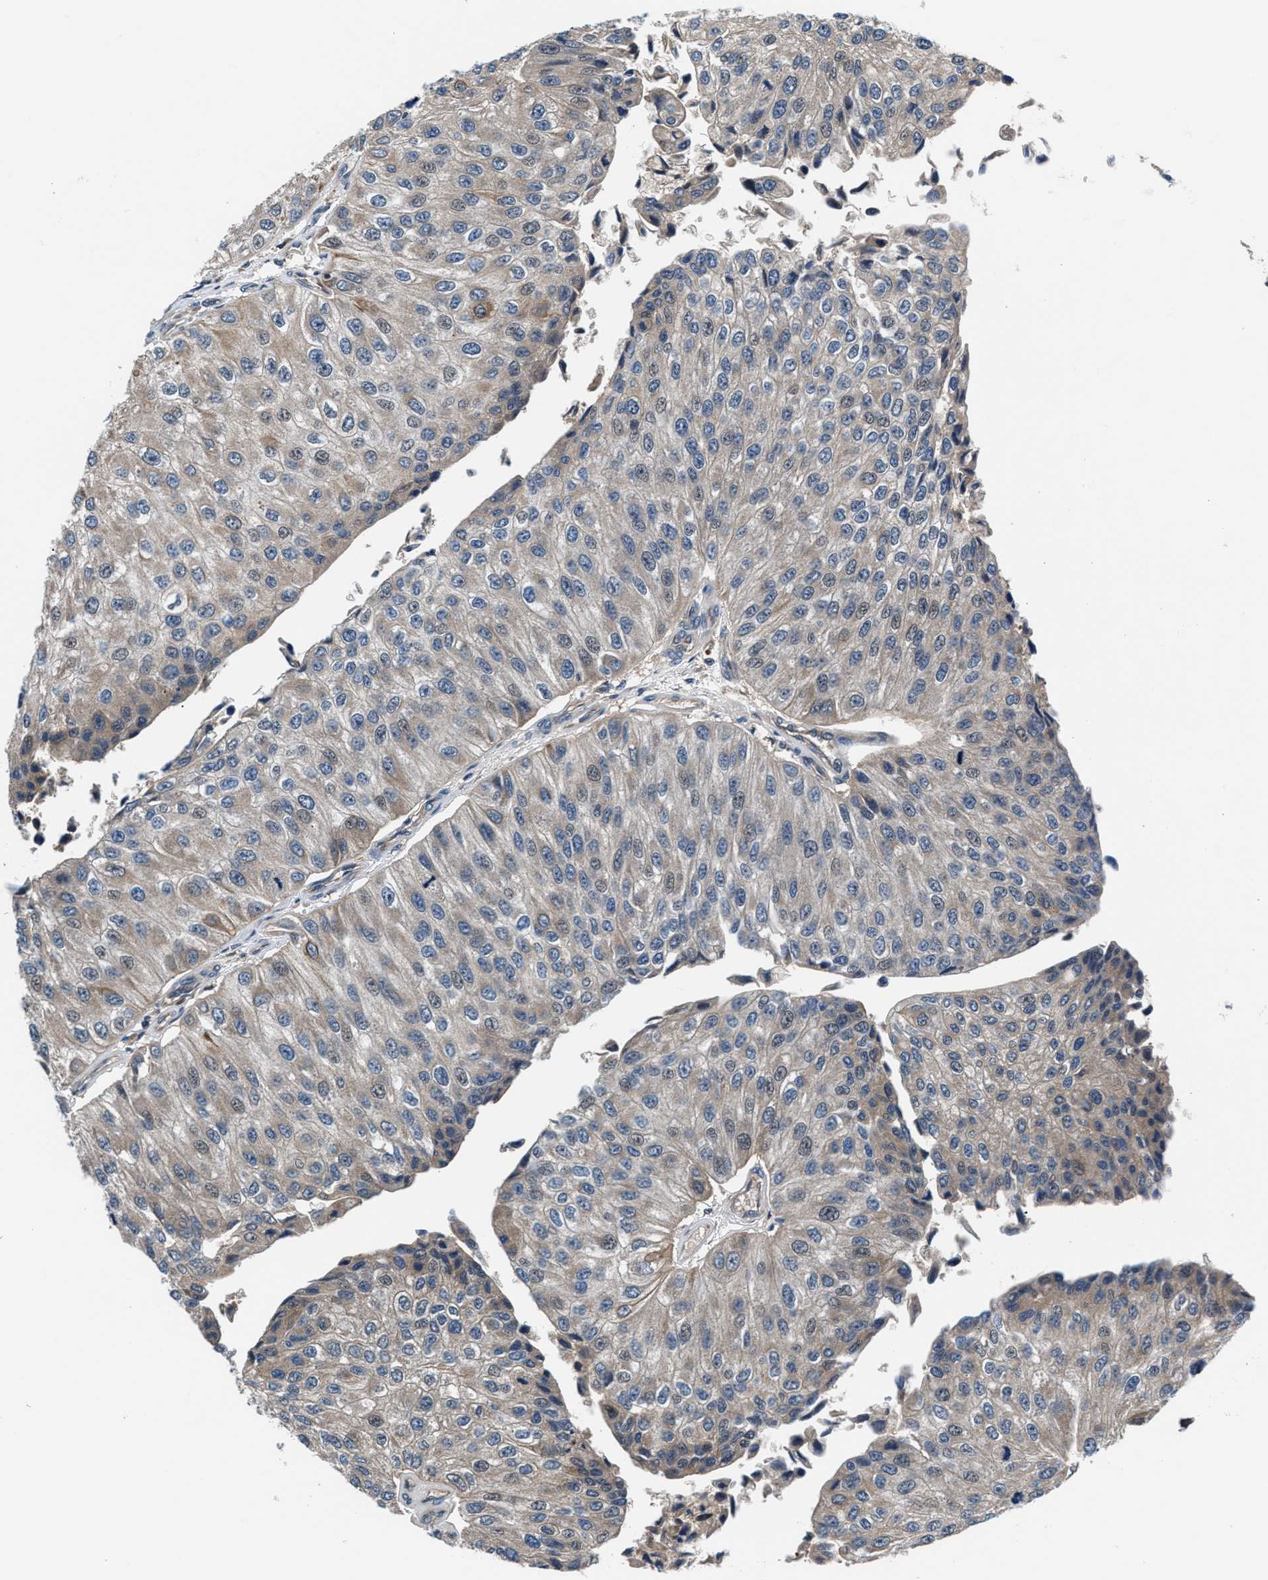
{"staining": {"intensity": "weak", "quantity": "<25%", "location": "cytoplasmic/membranous"}, "tissue": "urothelial cancer", "cell_type": "Tumor cells", "image_type": "cancer", "snomed": [{"axis": "morphology", "description": "Urothelial carcinoma, High grade"}, {"axis": "topography", "description": "Kidney"}, {"axis": "topography", "description": "Urinary bladder"}], "caption": "Immunohistochemistry histopathology image of human urothelial cancer stained for a protein (brown), which reveals no positivity in tumor cells.", "gene": "PRPSAP2", "patient": {"sex": "male", "age": 77}}